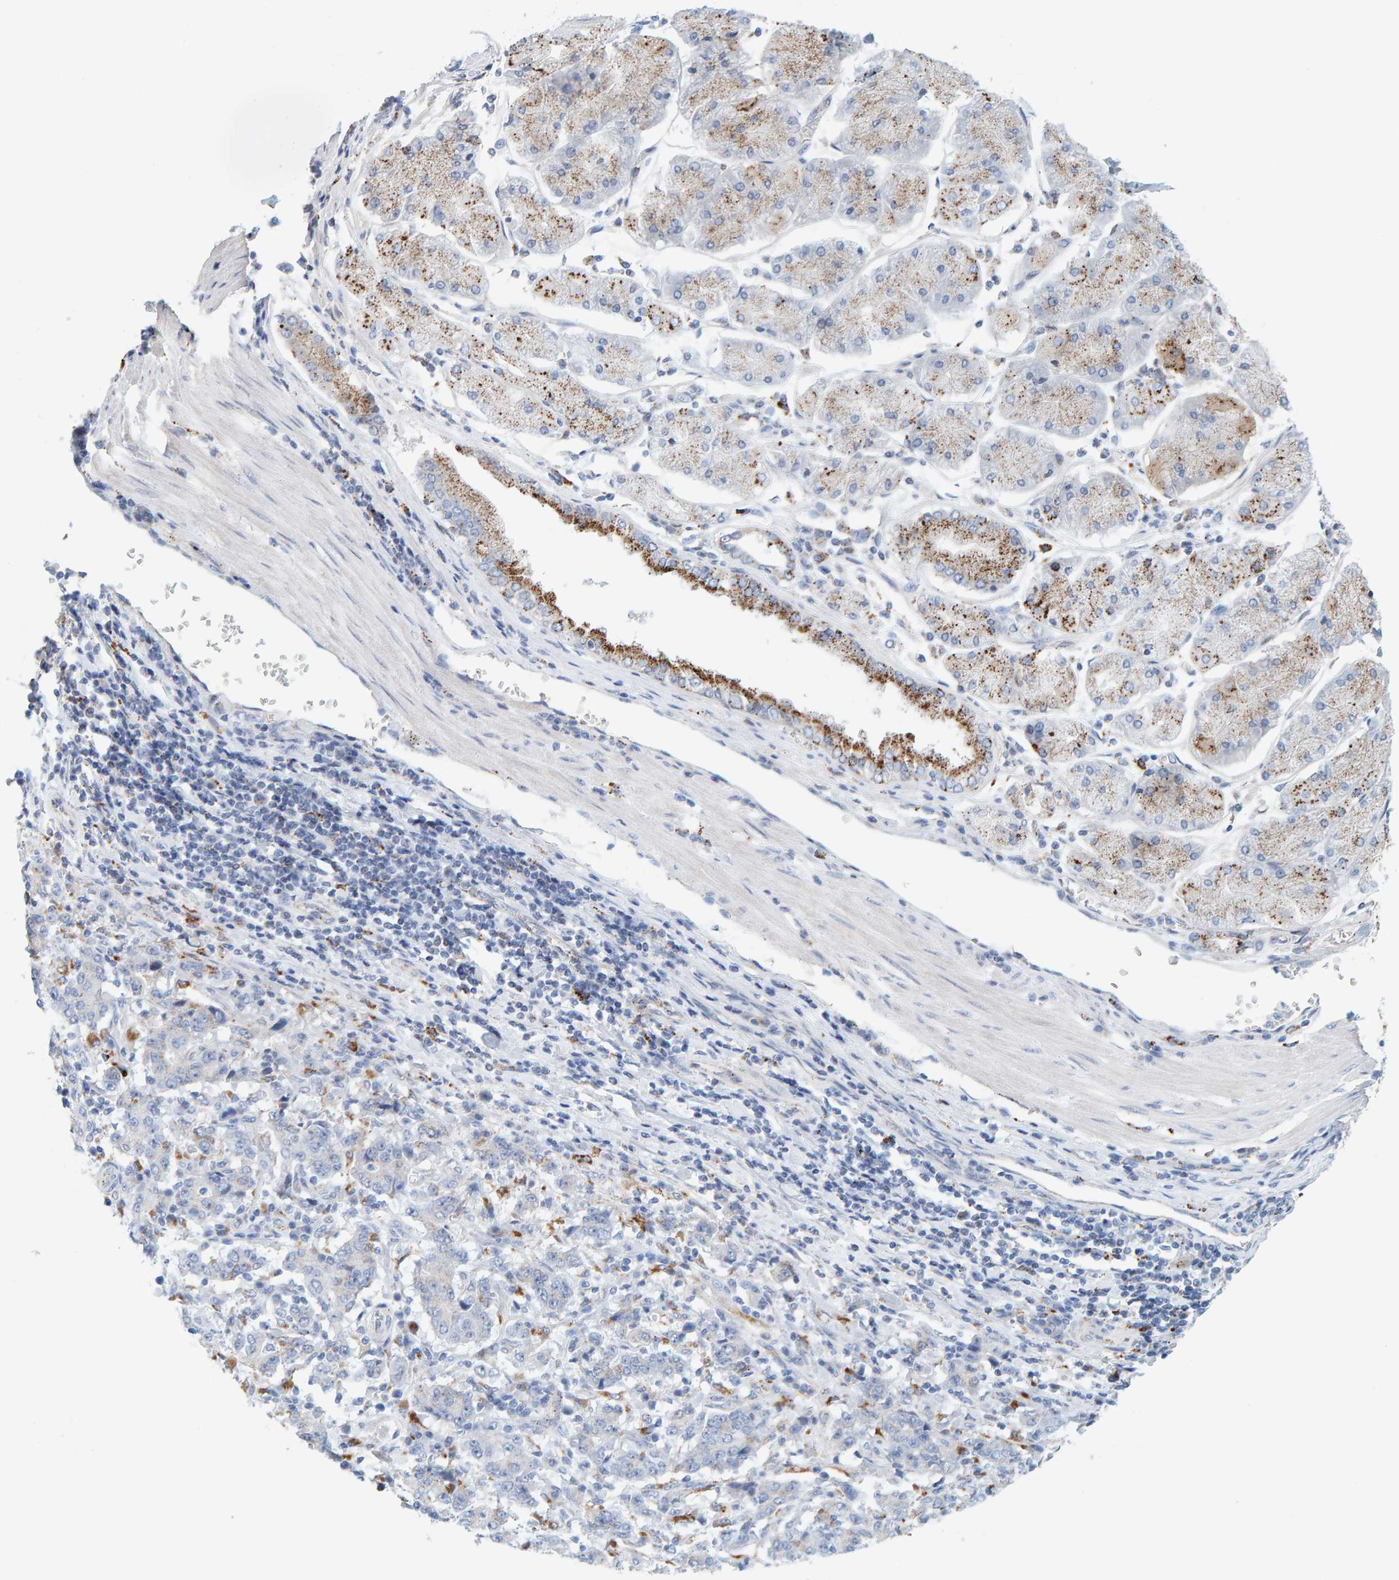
{"staining": {"intensity": "negative", "quantity": "none", "location": "none"}, "tissue": "stomach cancer", "cell_type": "Tumor cells", "image_type": "cancer", "snomed": [{"axis": "morphology", "description": "Normal tissue, NOS"}, {"axis": "morphology", "description": "Adenocarcinoma, NOS"}, {"axis": "topography", "description": "Stomach, upper"}, {"axis": "topography", "description": "Stomach"}], "caption": "Immunohistochemistry (IHC) photomicrograph of neoplastic tissue: human stomach cancer stained with DAB shows no significant protein expression in tumor cells.", "gene": "BIN3", "patient": {"sex": "male", "age": 59}}